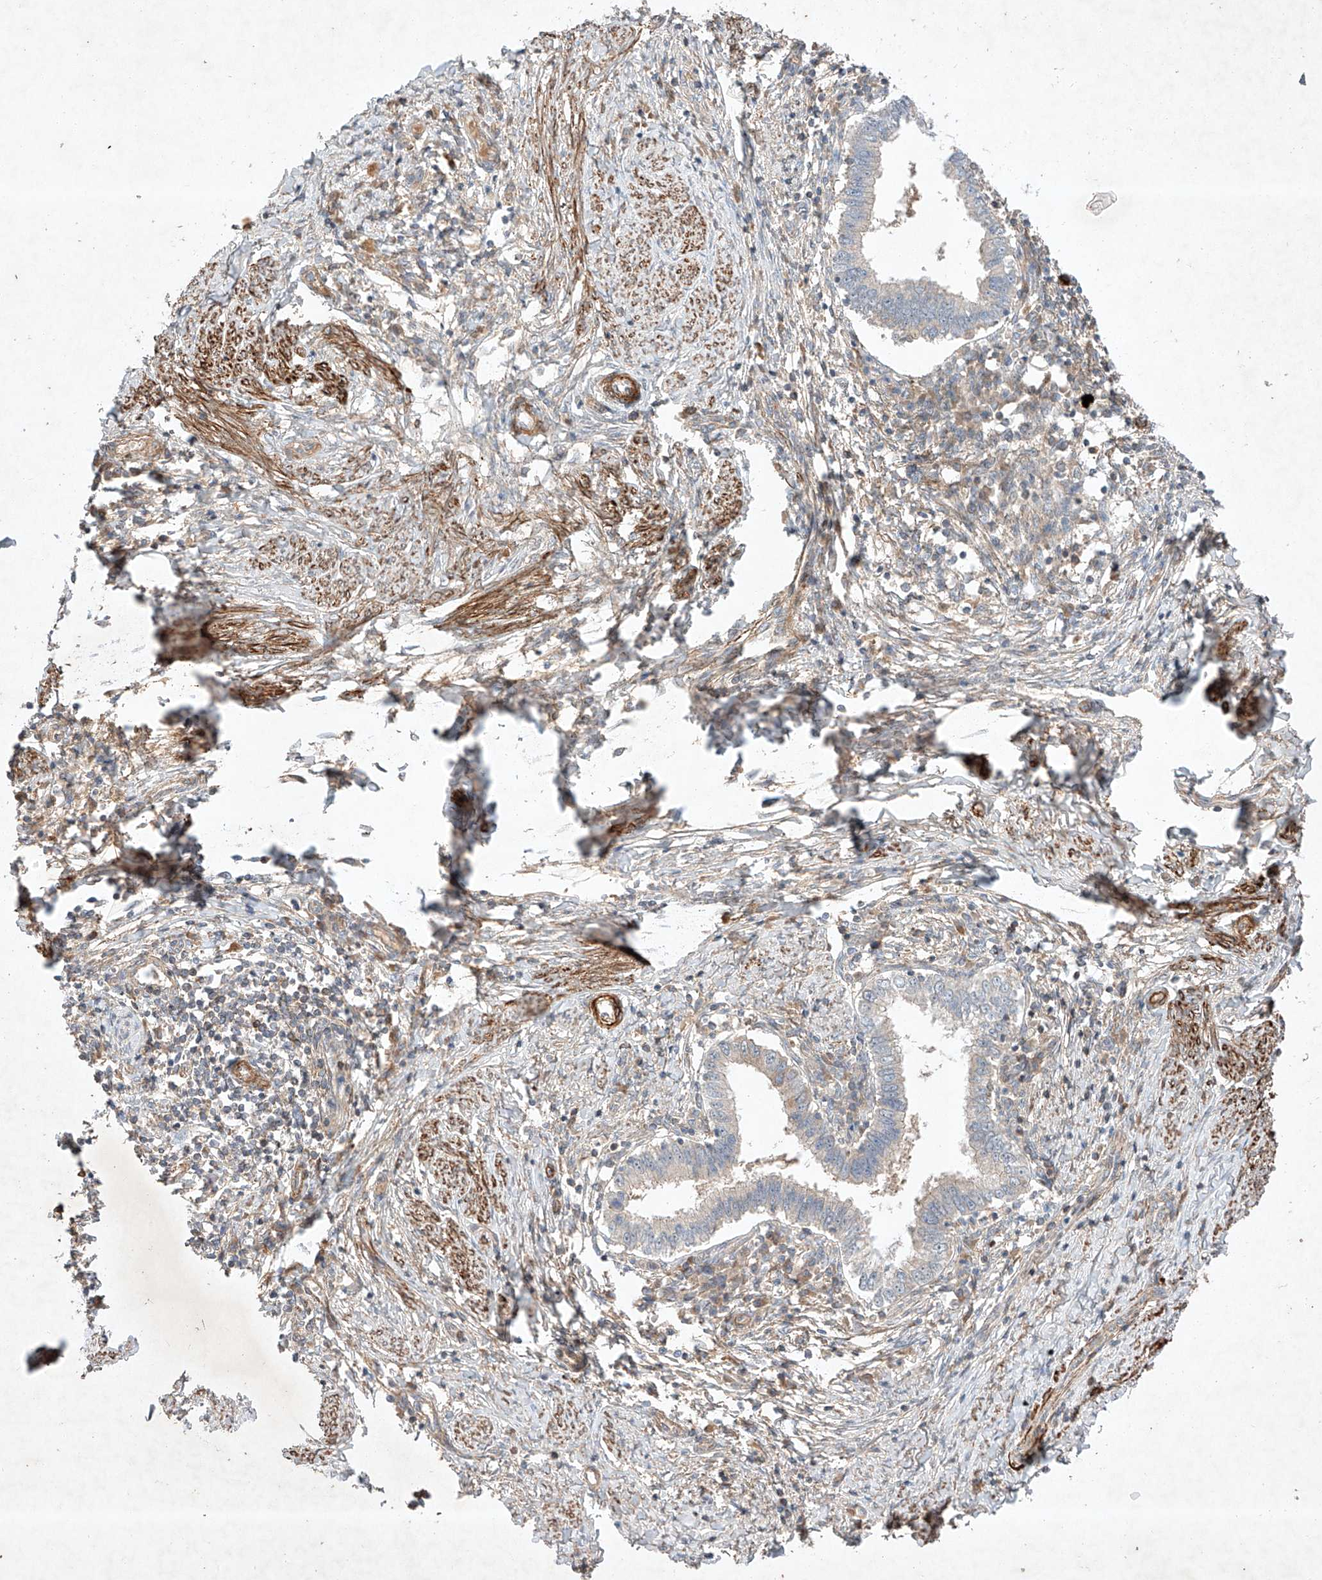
{"staining": {"intensity": "negative", "quantity": "none", "location": "none"}, "tissue": "cervical cancer", "cell_type": "Tumor cells", "image_type": "cancer", "snomed": [{"axis": "morphology", "description": "Adenocarcinoma, NOS"}, {"axis": "topography", "description": "Cervix"}], "caption": "High power microscopy histopathology image of an immunohistochemistry (IHC) histopathology image of adenocarcinoma (cervical), revealing no significant staining in tumor cells.", "gene": "ARHGAP33", "patient": {"sex": "female", "age": 36}}